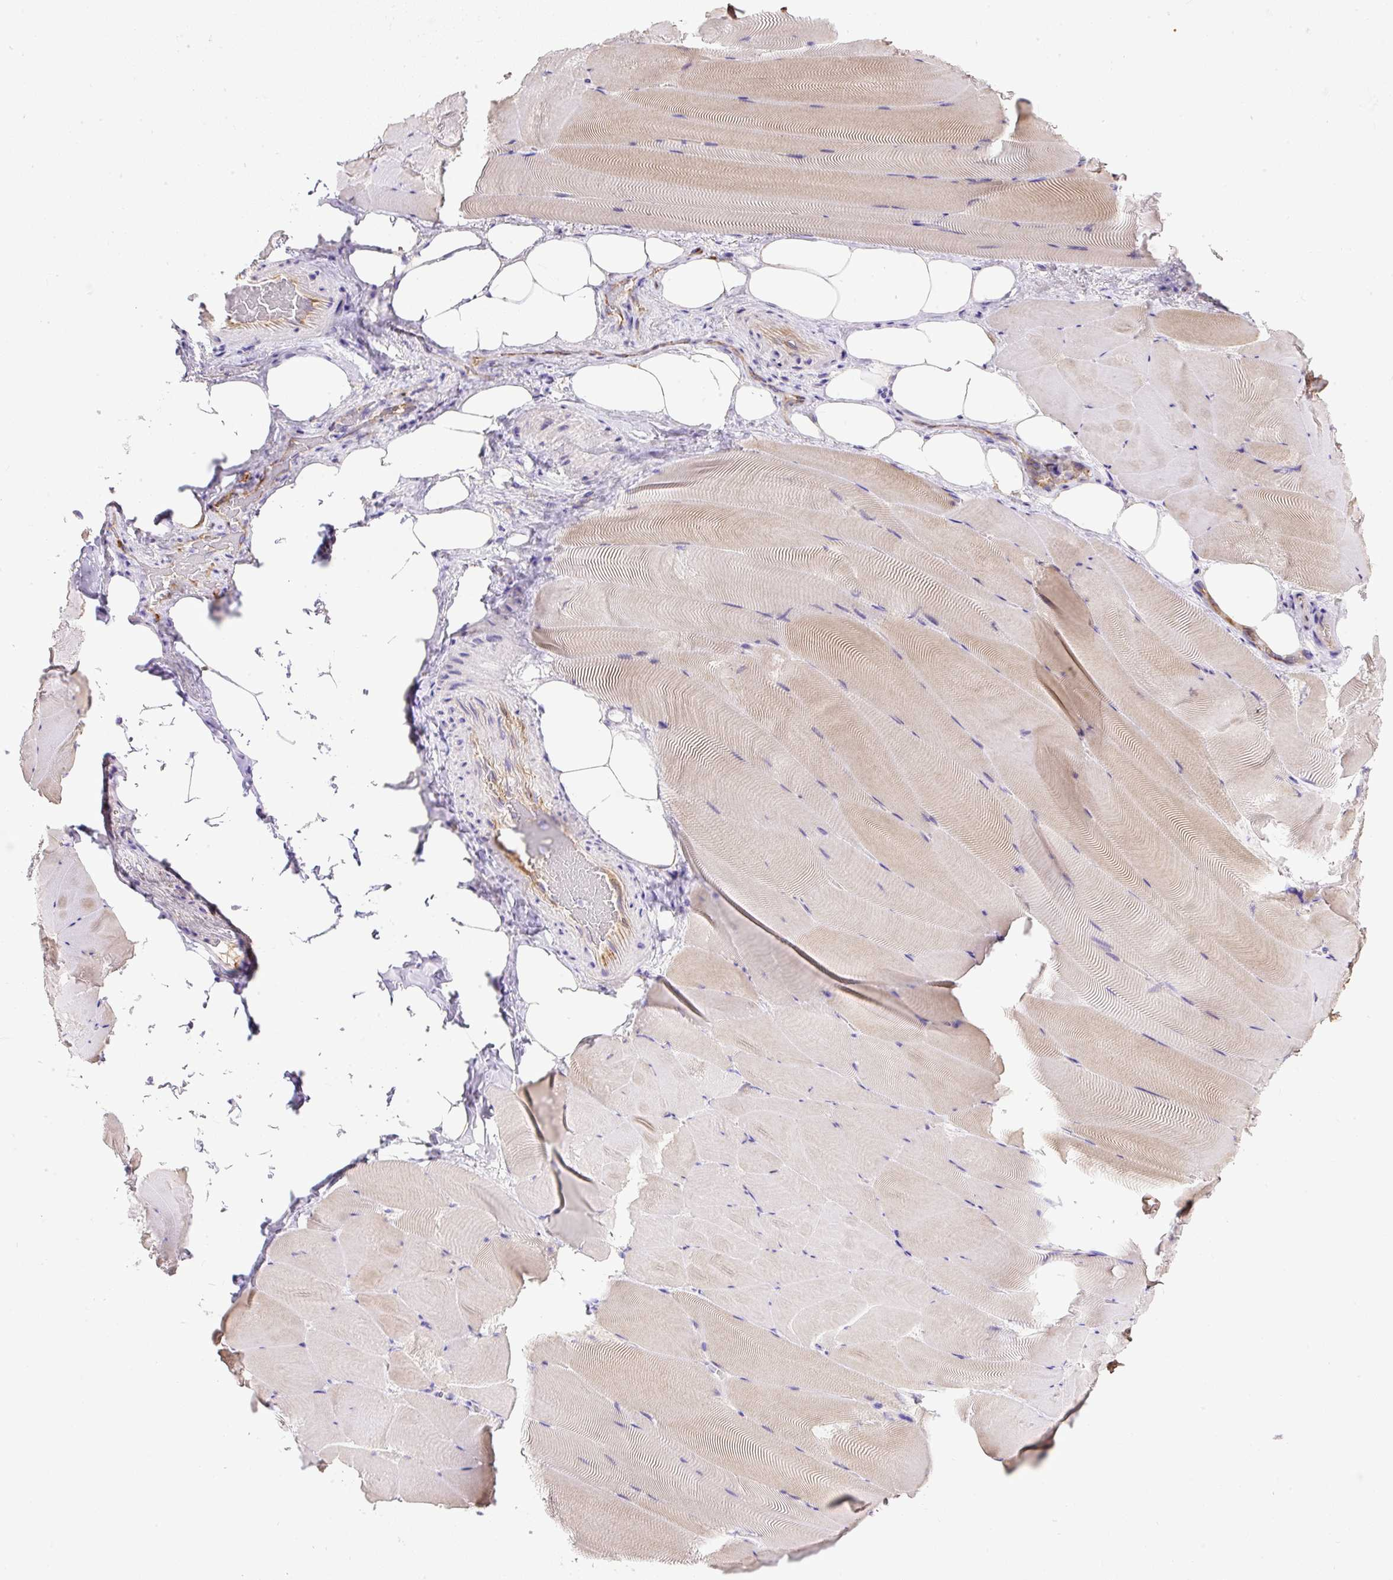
{"staining": {"intensity": "weak", "quantity": "<25%", "location": "cytoplasmic/membranous"}, "tissue": "skeletal muscle", "cell_type": "Myocytes", "image_type": "normal", "snomed": [{"axis": "morphology", "description": "Normal tissue, NOS"}, {"axis": "topography", "description": "Skeletal muscle"}], "caption": "Benign skeletal muscle was stained to show a protein in brown. There is no significant staining in myocytes.", "gene": "CLEC3B", "patient": {"sex": "female", "age": 64}}